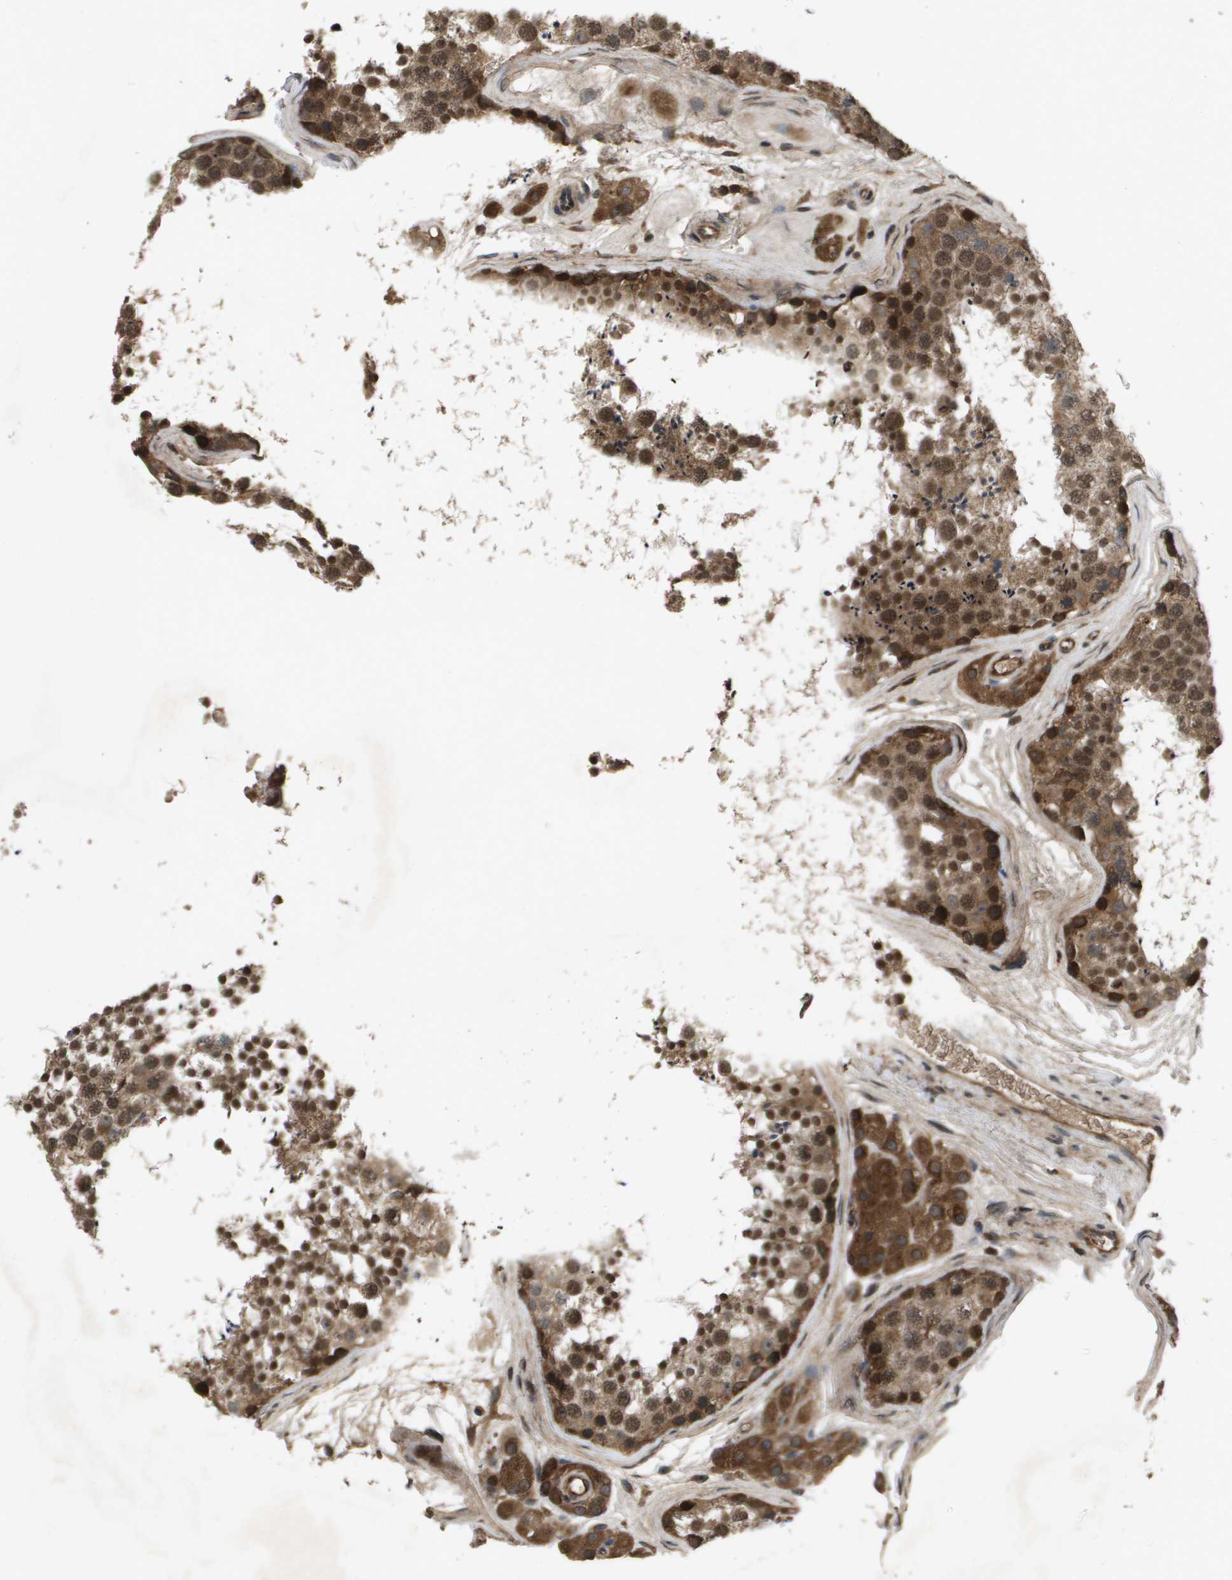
{"staining": {"intensity": "strong", "quantity": ">75%", "location": "cytoplasmic/membranous,nuclear"}, "tissue": "testis", "cell_type": "Cells in seminiferous ducts", "image_type": "normal", "snomed": [{"axis": "morphology", "description": "Normal tissue, NOS"}, {"axis": "topography", "description": "Testis"}], "caption": "The image displays a brown stain indicating the presence of a protein in the cytoplasmic/membranous,nuclear of cells in seminiferous ducts in testis.", "gene": "SPTLC1", "patient": {"sex": "male", "age": 56}}